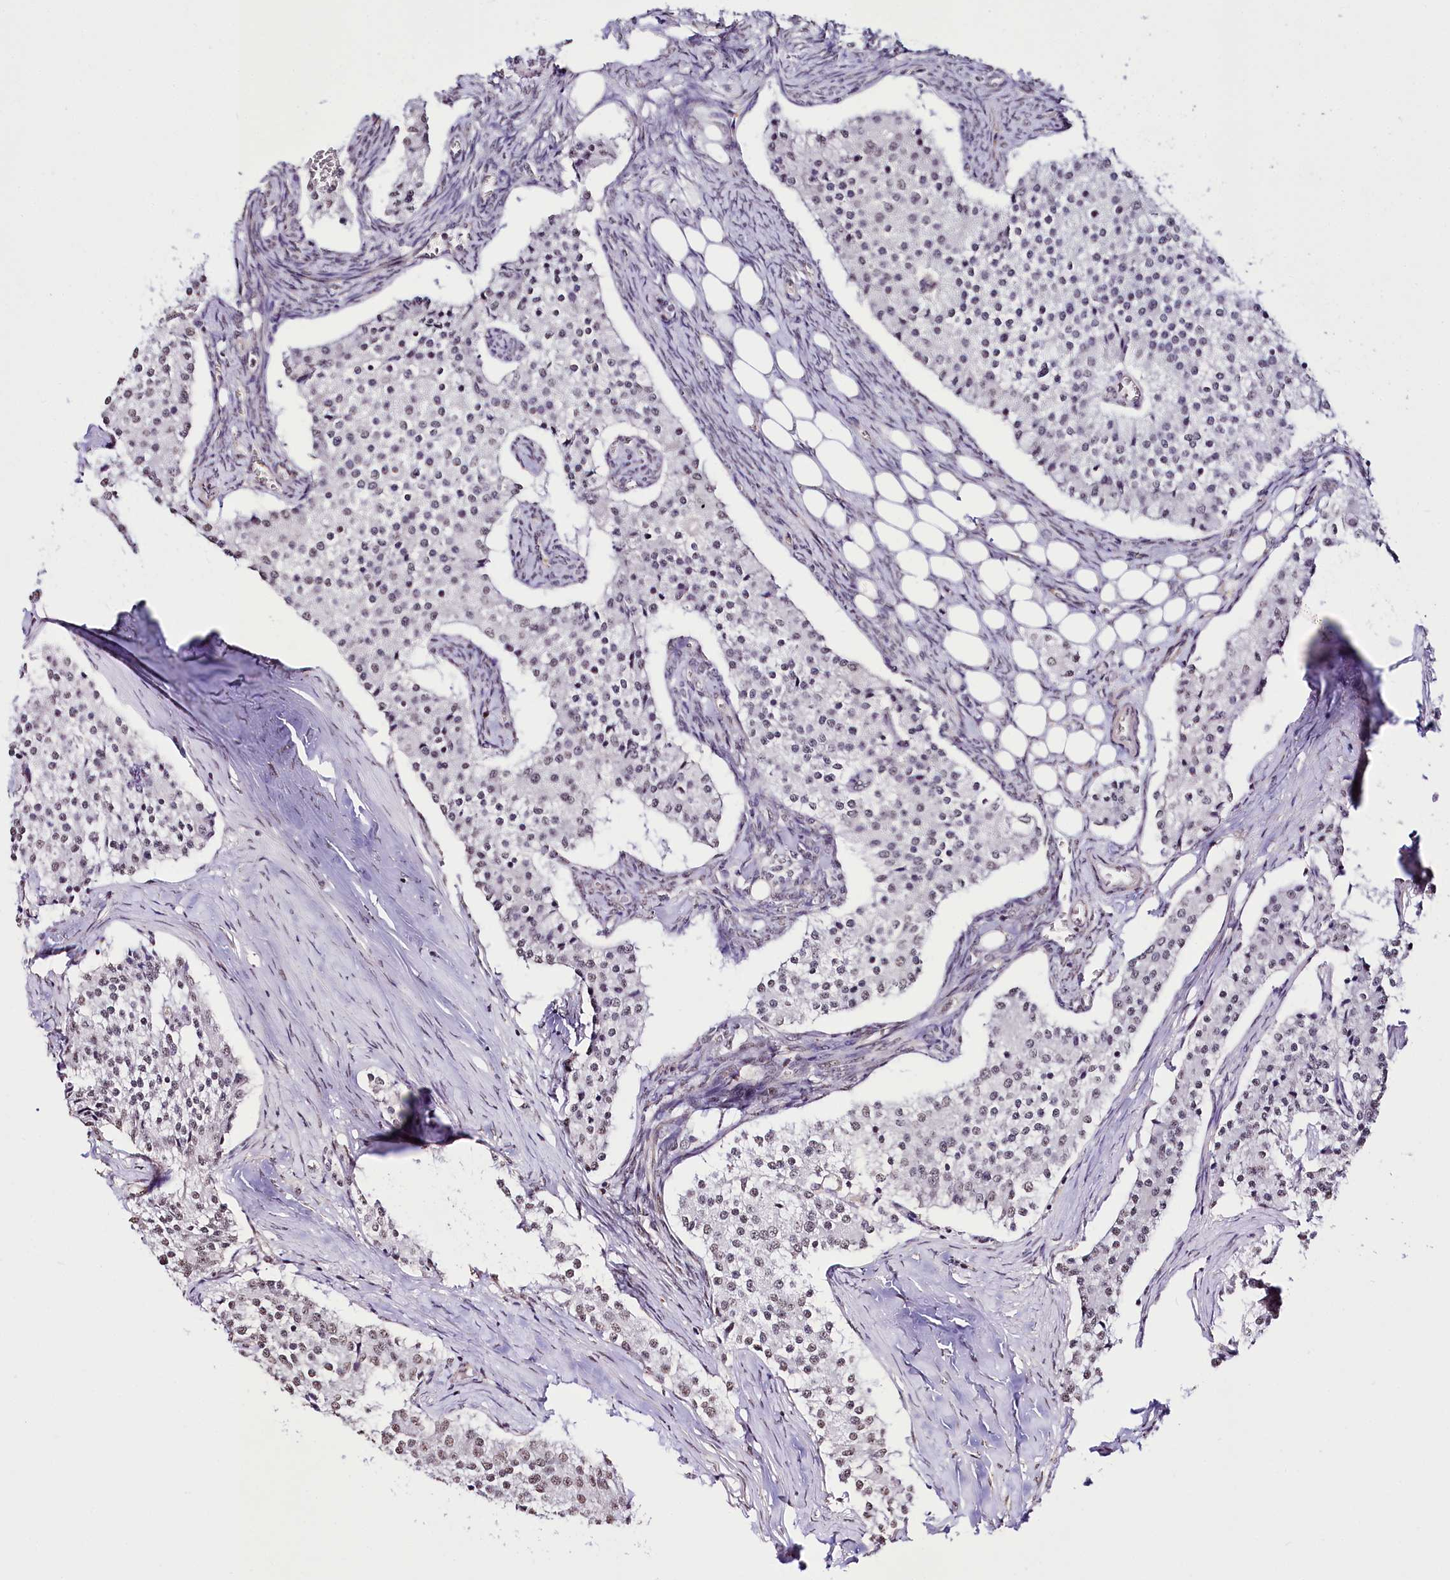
{"staining": {"intensity": "negative", "quantity": "none", "location": "none"}, "tissue": "carcinoid", "cell_type": "Tumor cells", "image_type": "cancer", "snomed": [{"axis": "morphology", "description": "Carcinoid, malignant, NOS"}, {"axis": "topography", "description": "Colon"}], "caption": "An immunohistochemistry micrograph of malignant carcinoid is shown. There is no staining in tumor cells of malignant carcinoid. Brightfield microscopy of immunohistochemistry stained with DAB (3,3'-diaminobenzidine) (brown) and hematoxylin (blue), captured at high magnification.", "gene": "ST7", "patient": {"sex": "female", "age": 52}}